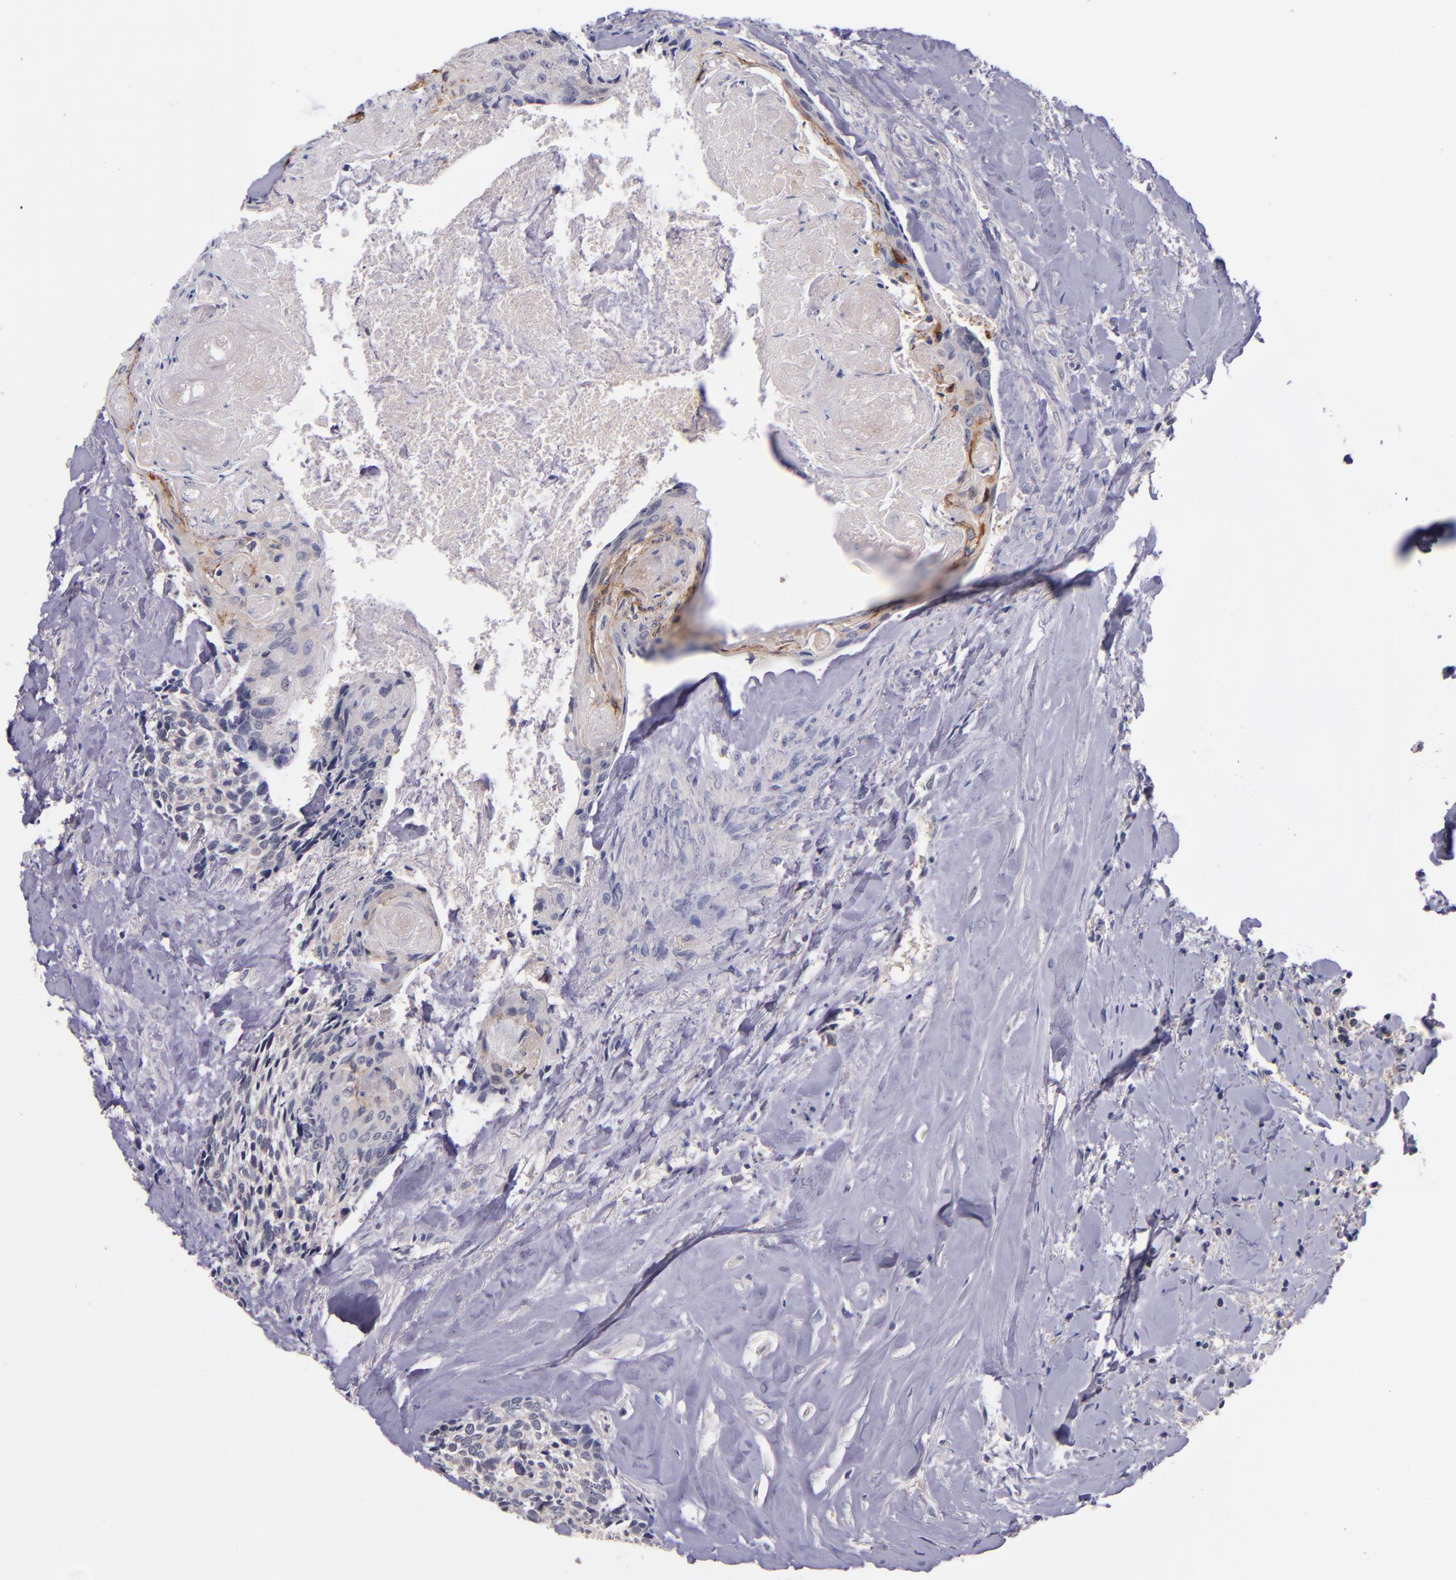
{"staining": {"intensity": "moderate", "quantity": "25%-75%", "location": "cytoplasmic/membranous"}, "tissue": "head and neck cancer", "cell_type": "Tumor cells", "image_type": "cancer", "snomed": [{"axis": "morphology", "description": "Squamous cell carcinoma, NOS"}, {"axis": "topography", "description": "Salivary gland"}, {"axis": "topography", "description": "Head-Neck"}], "caption": "The immunohistochemical stain labels moderate cytoplasmic/membranous staining in tumor cells of head and neck cancer (squamous cell carcinoma) tissue. The protein is stained brown, and the nuclei are stained in blue (DAB (3,3'-diaminobenzidine) IHC with brightfield microscopy, high magnification).", "gene": "RBP4", "patient": {"sex": "male", "age": 70}}